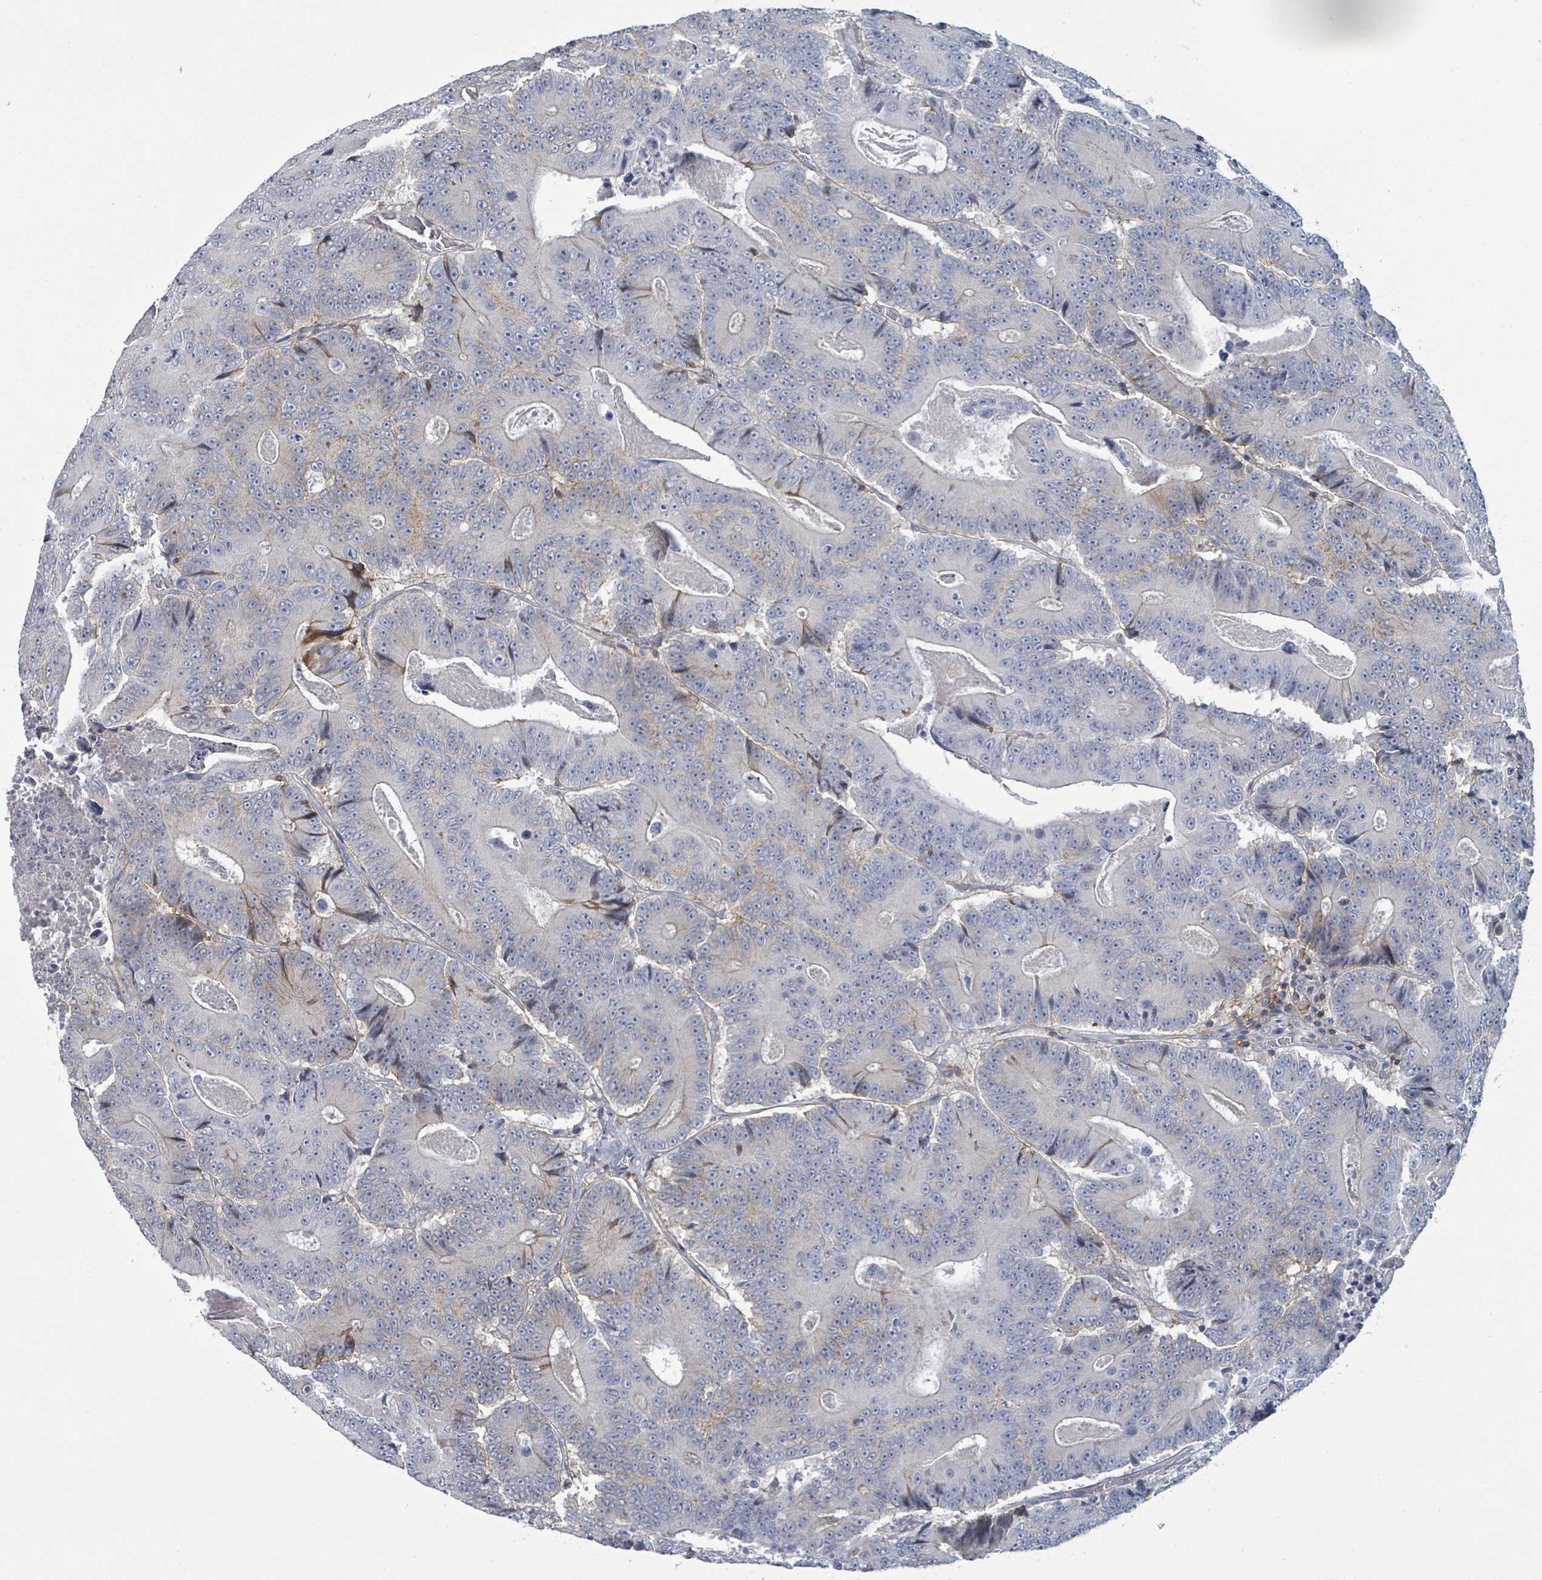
{"staining": {"intensity": "negative", "quantity": "none", "location": "none"}, "tissue": "colorectal cancer", "cell_type": "Tumor cells", "image_type": "cancer", "snomed": [{"axis": "morphology", "description": "Adenocarcinoma, NOS"}, {"axis": "topography", "description": "Colon"}], "caption": "Human adenocarcinoma (colorectal) stained for a protein using immunohistochemistry (IHC) displays no staining in tumor cells.", "gene": "TNFRSF14", "patient": {"sex": "male", "age": 83}}